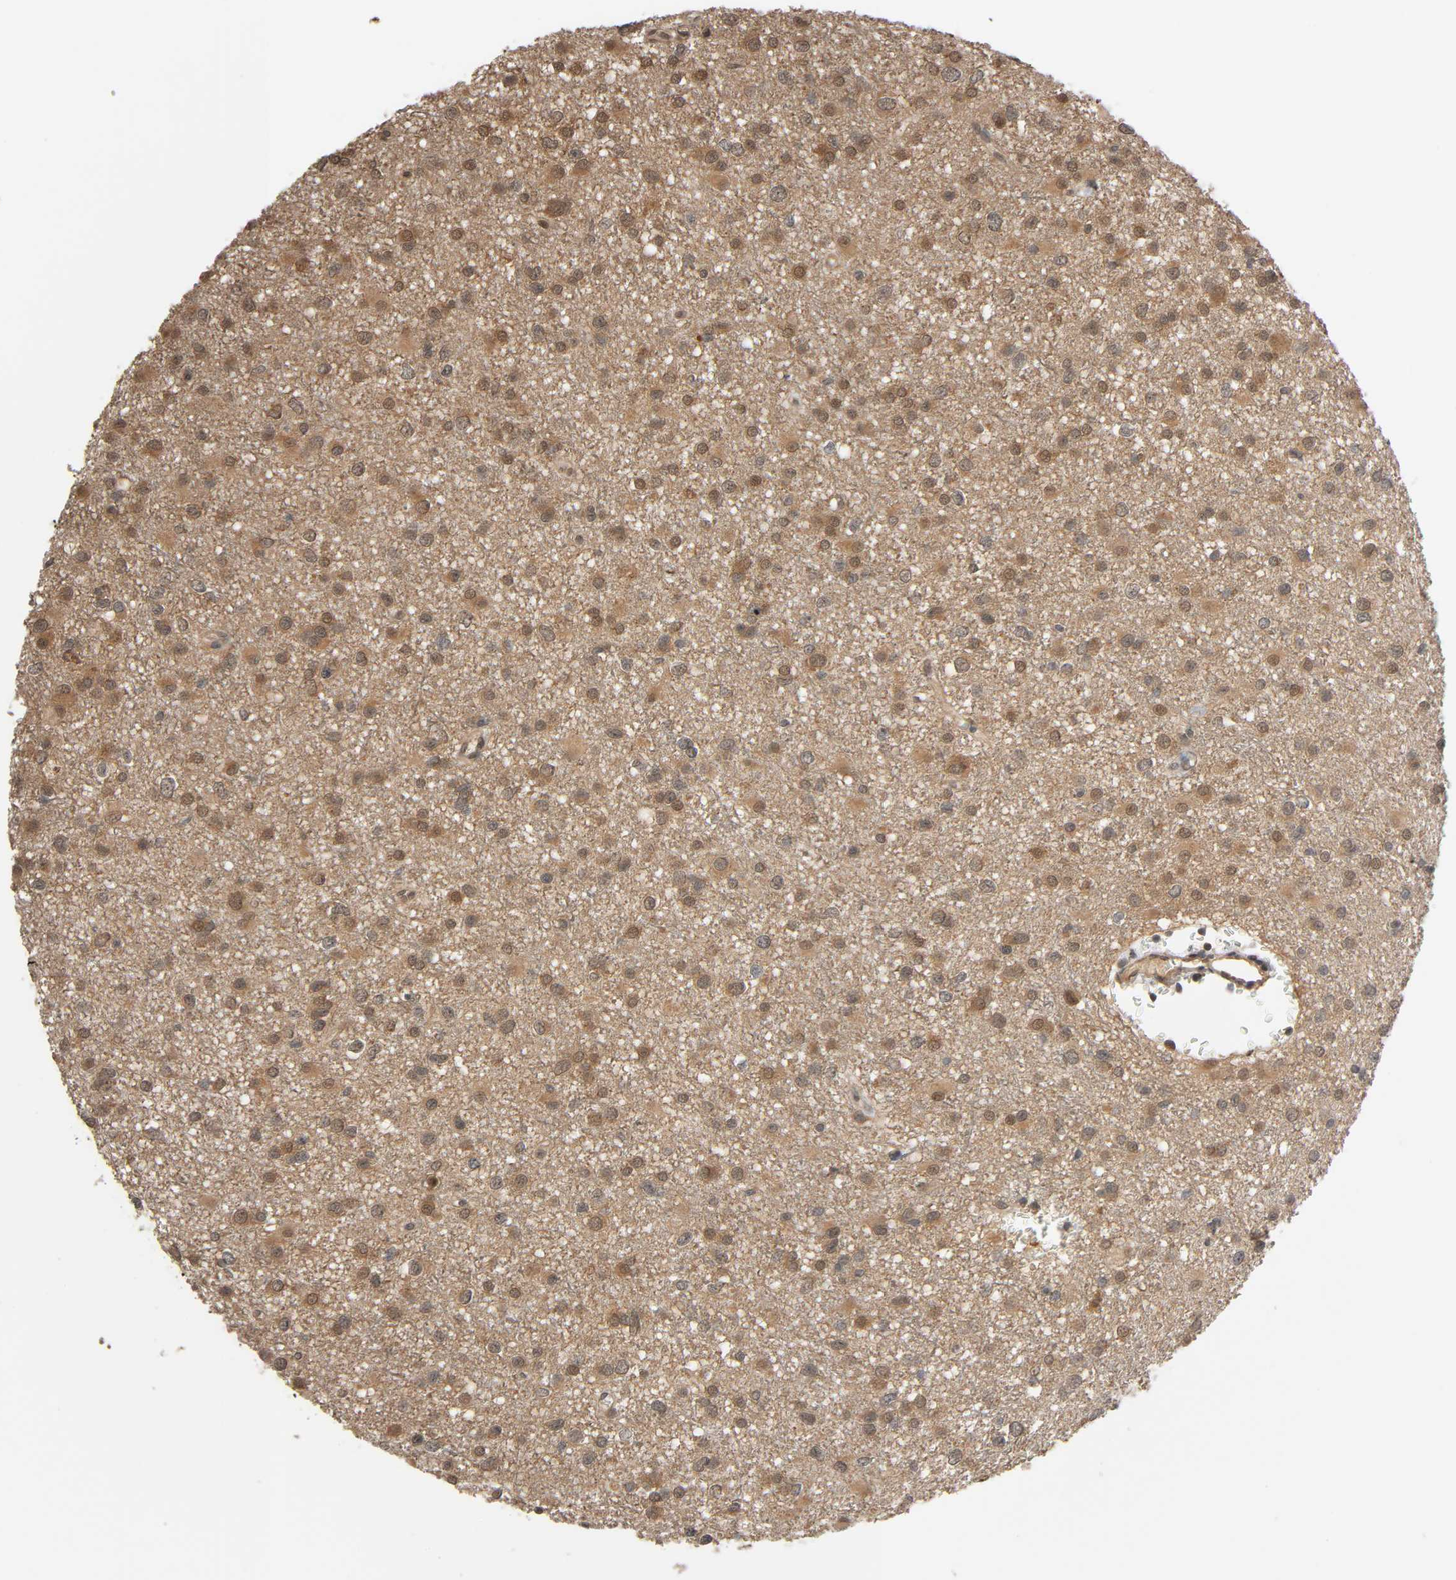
{"staining": {"intensity": "moderate", "quantity": "25%-75%", "location": "cytoplasmic/membranous,nuclear"}, "tissue": "glioma", "cell_type": "Tumor cells", "image_type": "cancer", "snomed": [{"axis": "morphology", "description": "Glioma, malignant, Low grade"}, {"axis": "topography", "description": "Brain"}], "caption": "Human glioma stained for a protein (brown) reveals moderate cytoplasmic/membranous and nuclear positive expression in approximately 25%-75% of tumor cells.", "gene": "NEDD8", "patient": {"sex": "male", "age": 42}}